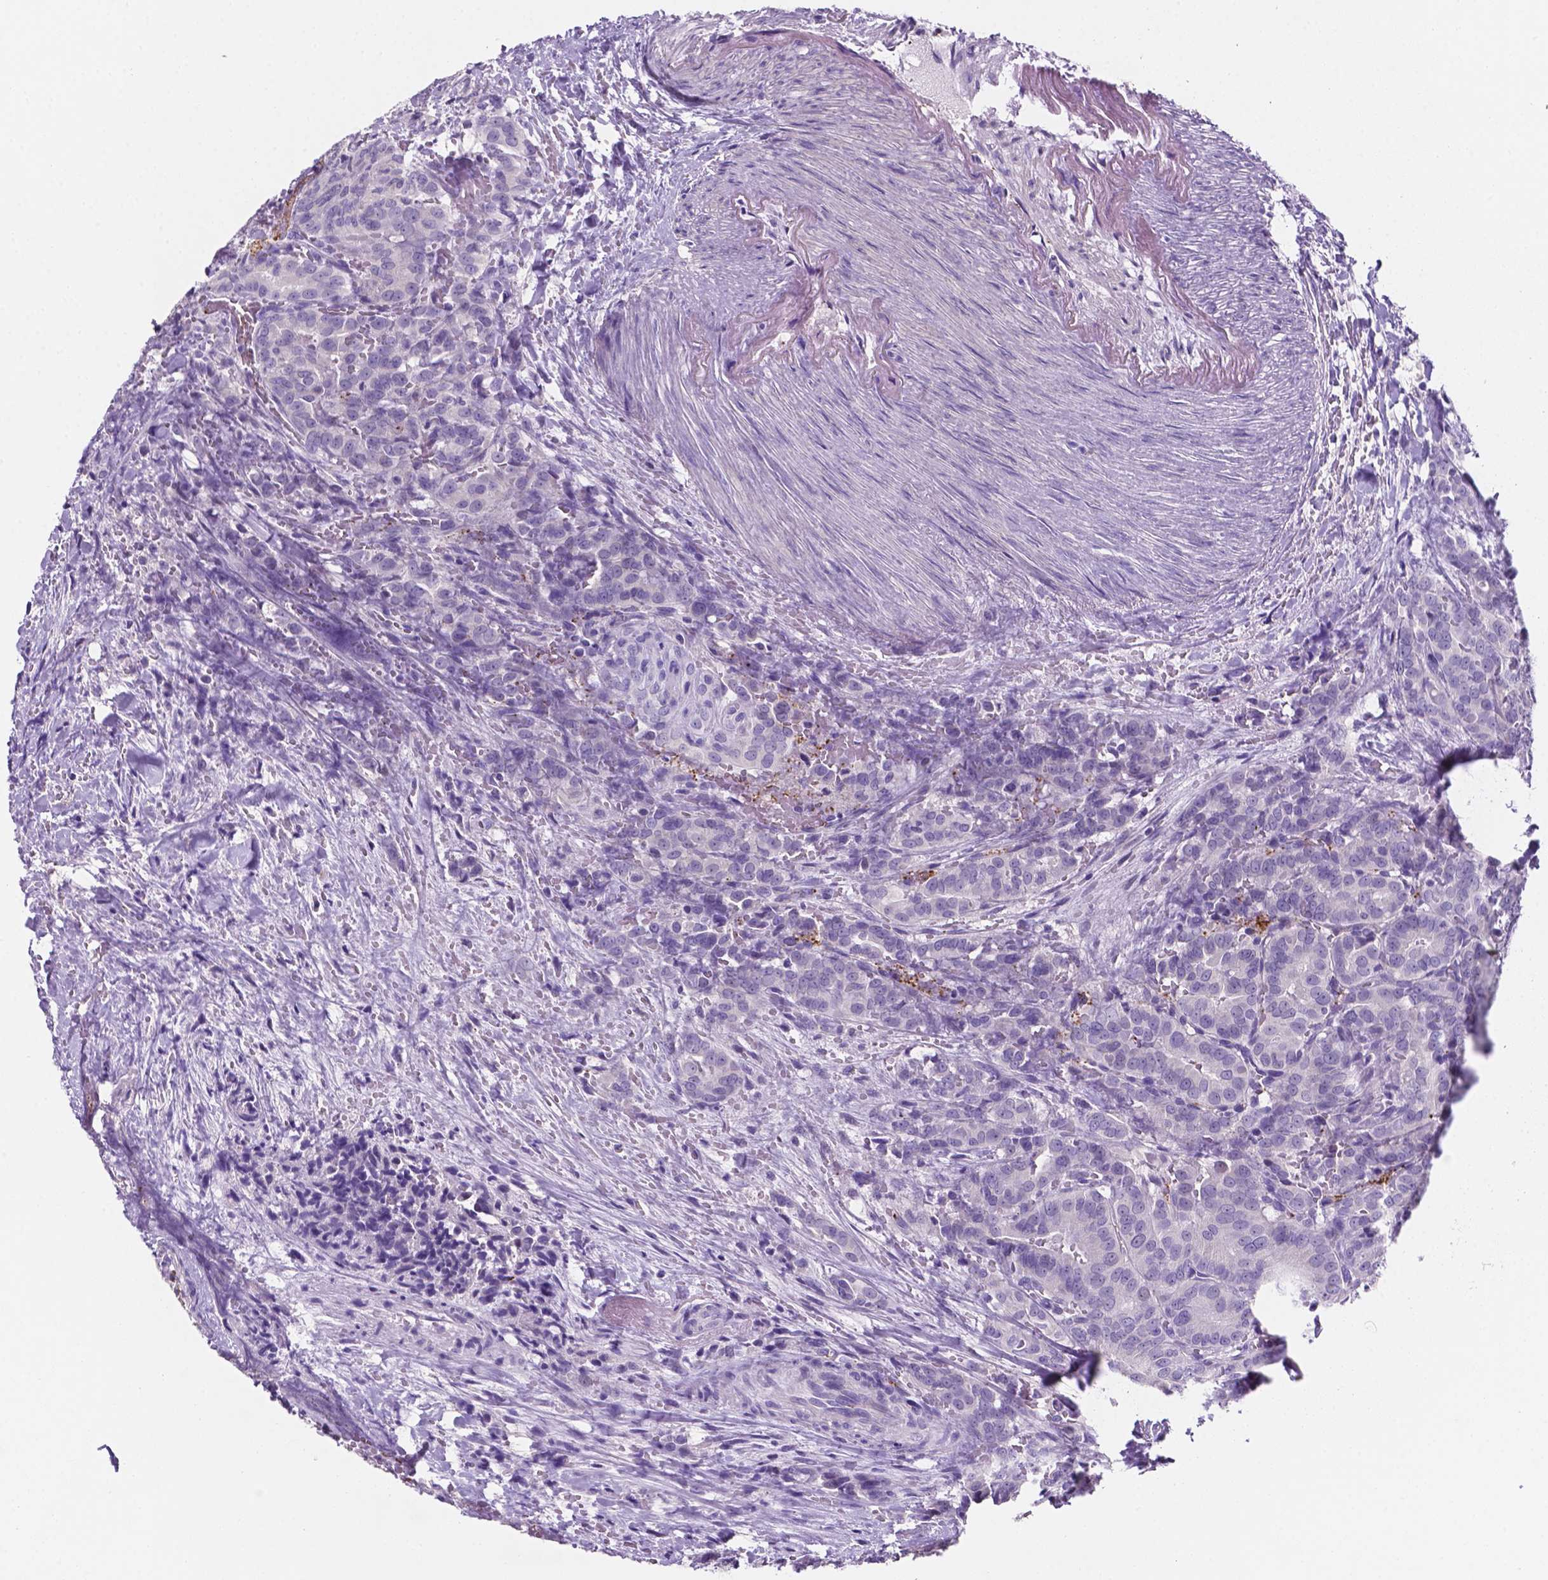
{"staining": {"intensity": "negative", "quantity": "none", "location": "none"}, "tissue": "thyroid cancer", "cell_type": "Tumor cells", "image_type": "cancer", "snomed": [{"axis": "morphology", "description": "Papillary adenocarcinoma, NOS"}, {"axis": "topography", "description": "Thyroid gland"}], "caption": "An IHC image of thyroid papillary adenocarcinoma is shown. There is no staining in tumor cells of thyroid papillary adenocarcinoma. The staining was performed using DAB (3,3'-diaminobenzidine) to visualize the protein expression in brown, while the nuclei were stained in blue with hematoxylin (Magnification: 20x).", "gene": "EBLN2", "patient": {"sex": "male", "age": 61}}